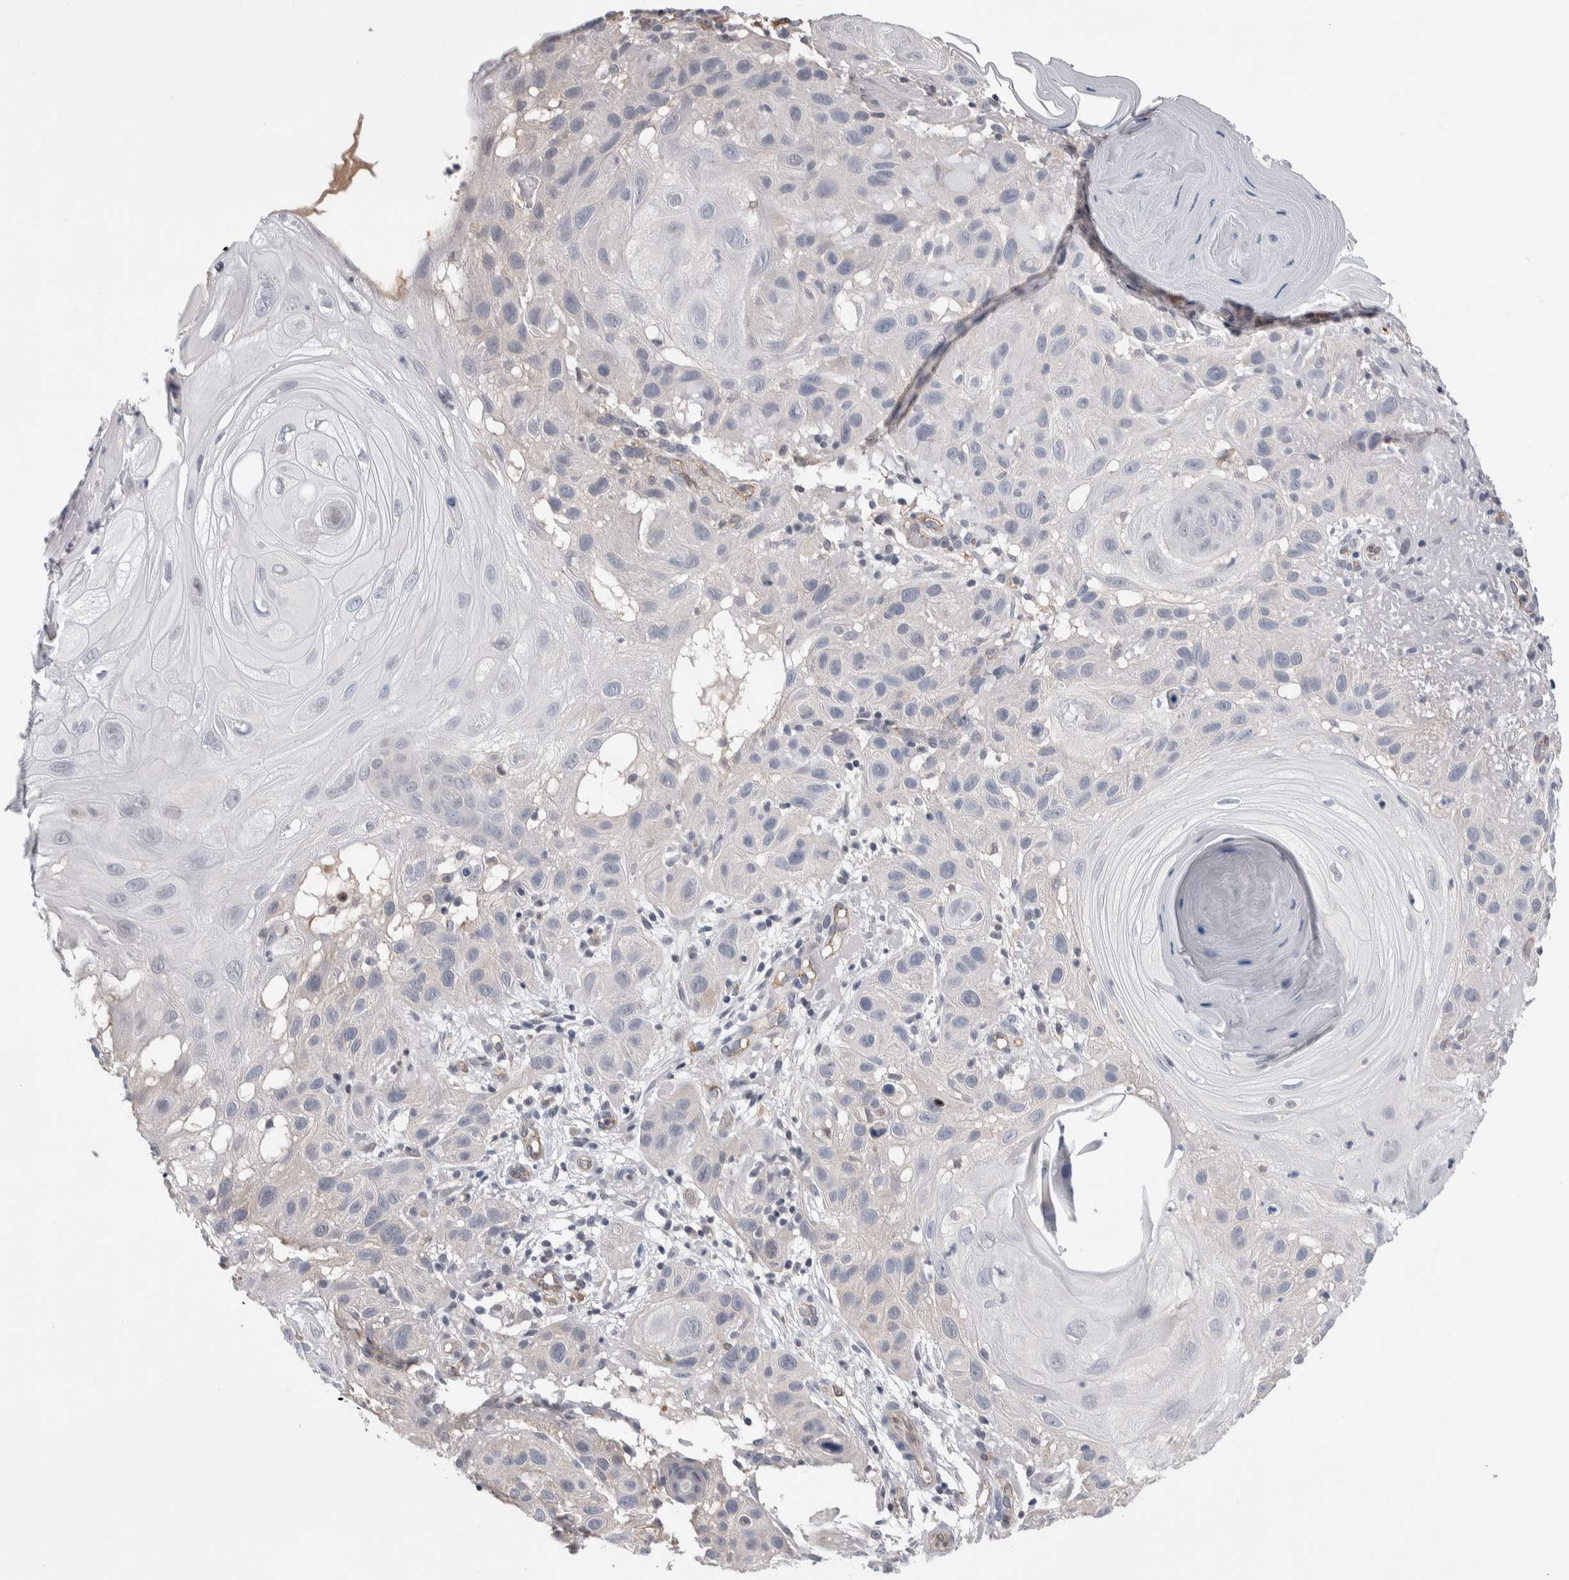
{"staining": {"intensity": "negative", "quantity": "none", "location": "none"}, "tissue": "skin cancer", "cell_type": "Tumor cells", "image_type": "cancer", "snomed": [{"axis": "morphology", "description": "Squamous cell carcinoma, NOS"}, {"axis": "topography", "description": "Skin"}], "caption": "A photomicrograph of skin squamous cell carcinoma stained for a protein reveals no brown staining in tumor cells.", "gene": "ZBTB49", "patient": {"sex": "female", "age": 96}}